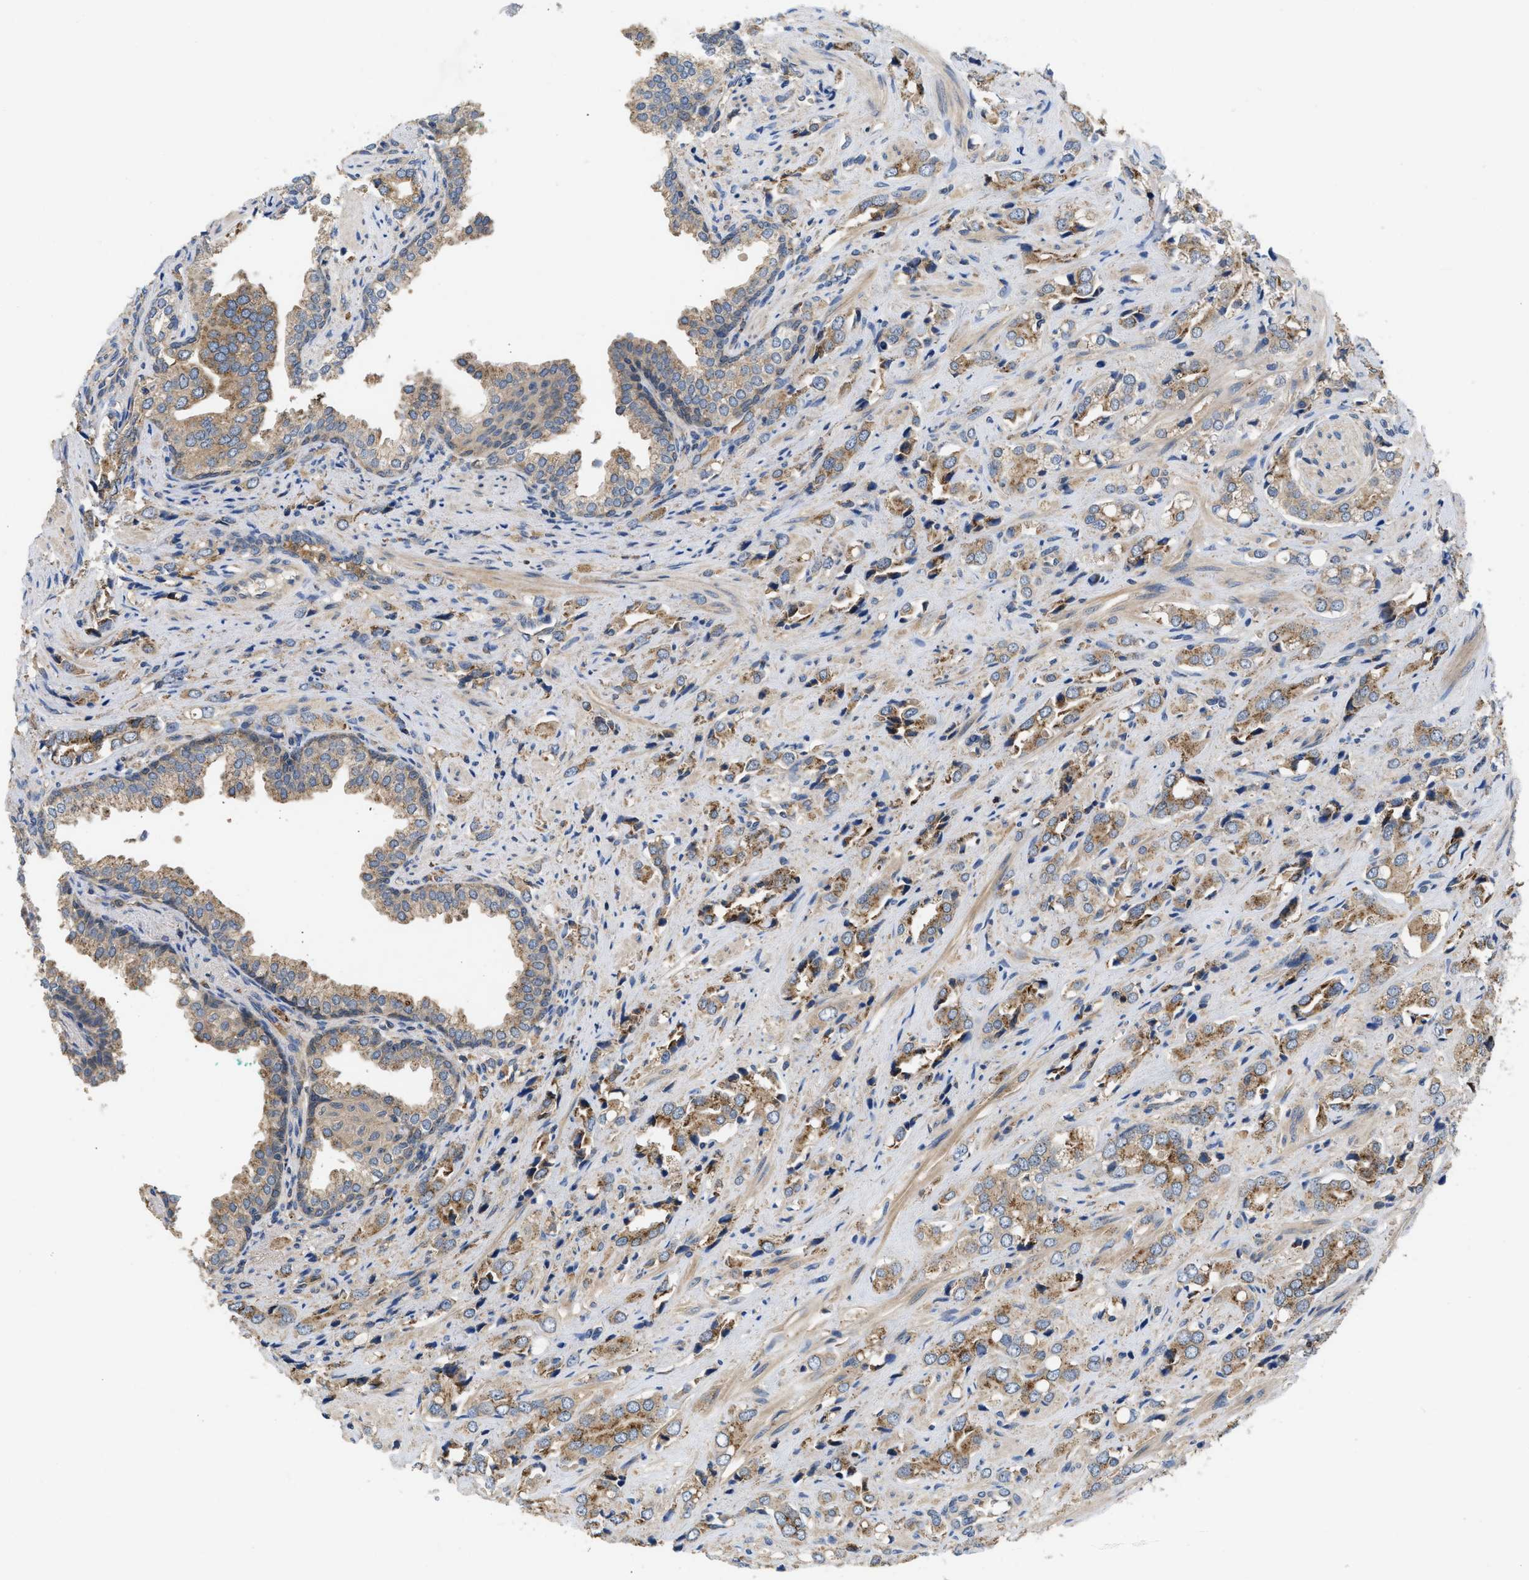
{"staining": {"intensity": "moderate", "quantity": "25%-75%", "location": "cytoplasmic/membranous"}, "tissue": "prostate cancer", "cell_type": "Tumor cells", "image_type": "cancer", "snomed": [{"axis": "morphology", "description": "Adenocarcinoma, High grade"}, {"axis": "topography", "description": "Prostate"}], "caption": "Adenocarcinoma (high-grade) (prostate) stained for a protein displays moderate cytoplasmic/membranous positivity in tumor cells. (DAB (3,3'-diaminobenzidine) IHC, brown staining for protein, blue staining for nuclei).", "gene": "RNF216", "patient": {"sex": "male", "age": 52}}